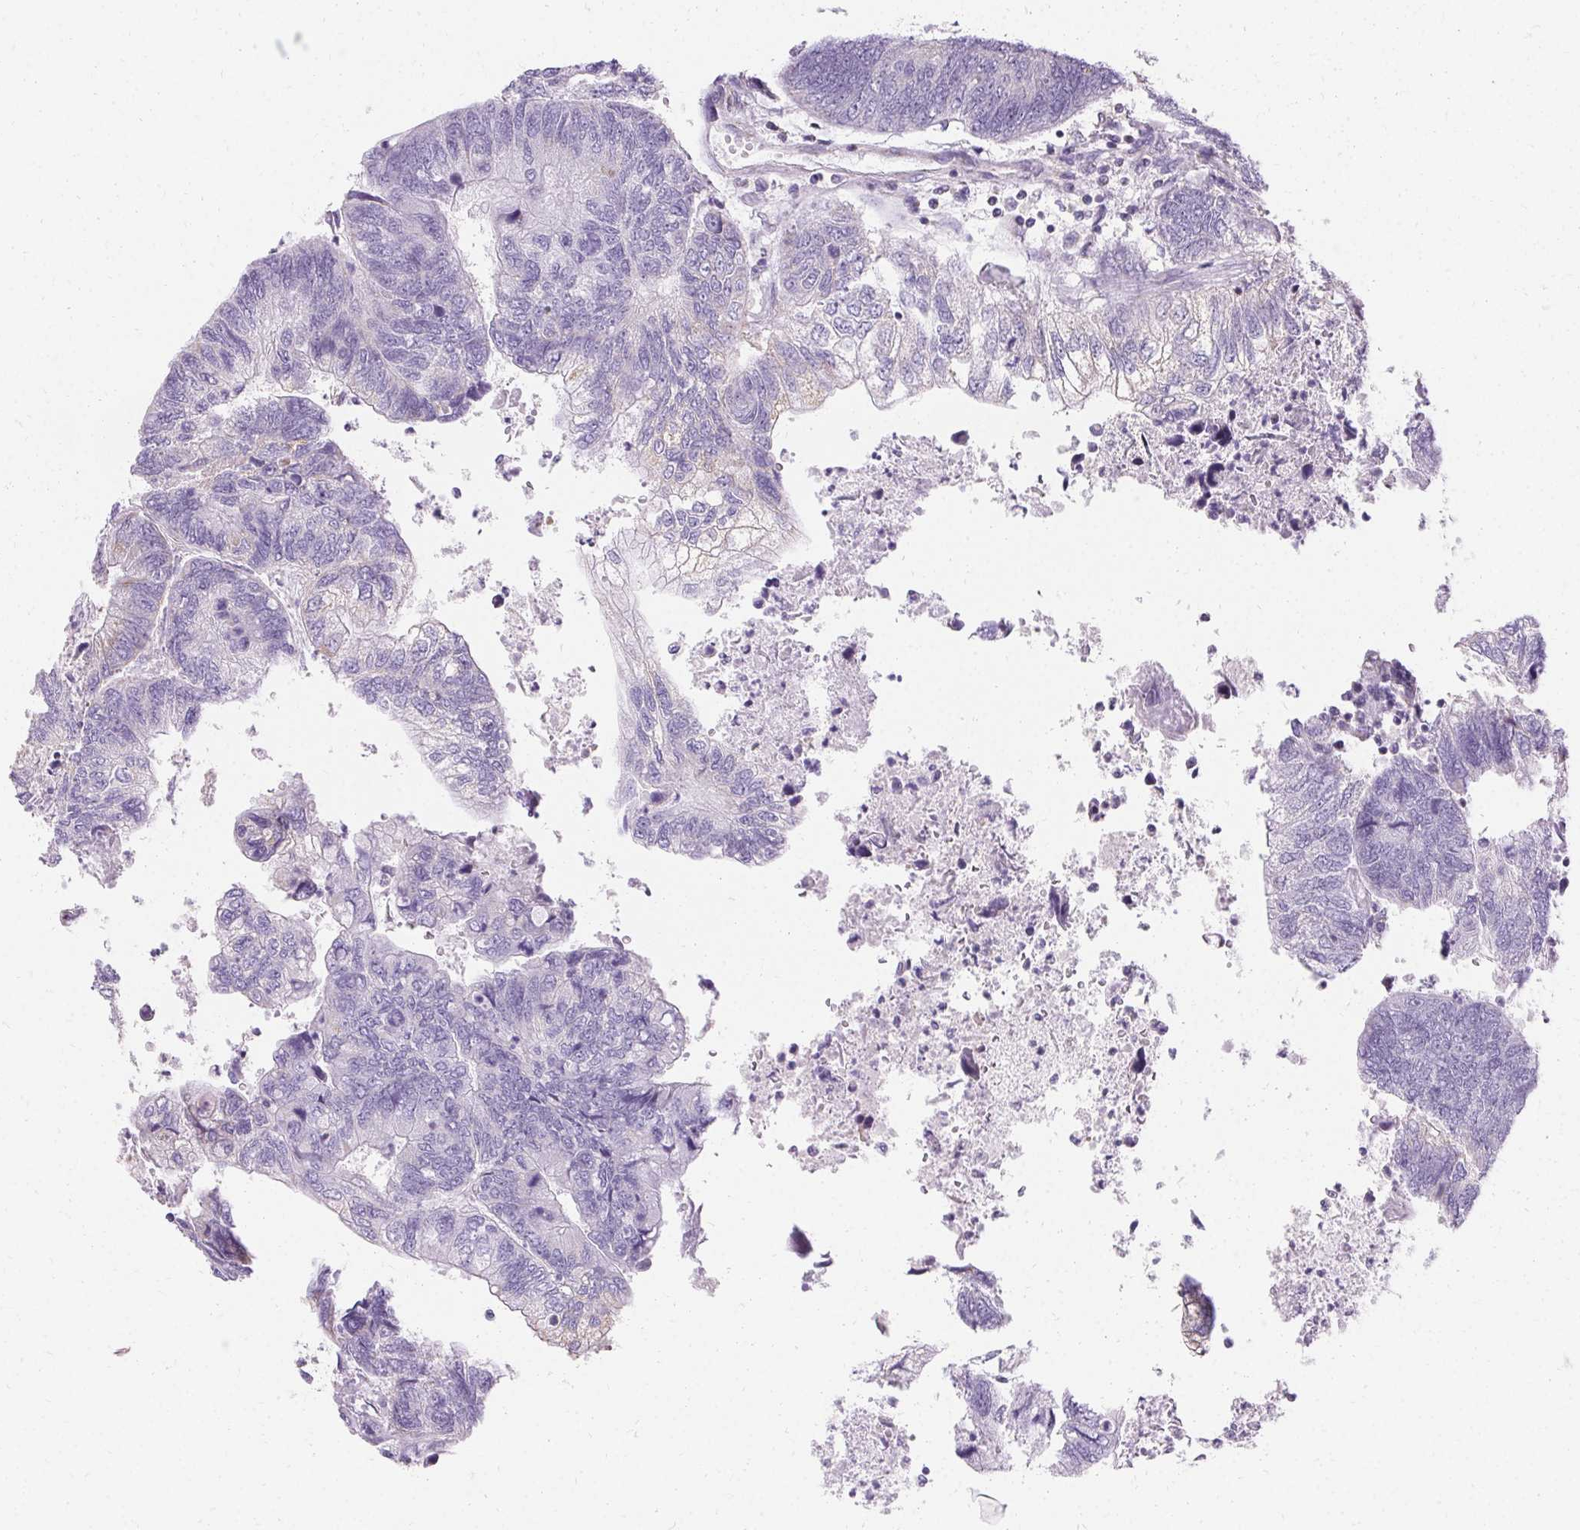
{"staining": {"intensity": "negative", "quantity": "none", "location": "none"}, "tissue": "colorectal cancer", "cell_type": "Tumor cells", "image_type": "cancer", "snomed": [{"axis": "morphology", "description": "Adenocarcinoma, NOS"}, {"axis": "topography", "description": "Colon"}], "caption": "Image shows no protein positivity in tumor cells of colorectal cancer (adenocarcinoma) tissue. Brightfield microscopy of IHC stained with DAB (brown) and hematoxylin (blue), captured at high magnification.", "gene": "ASGR2", "patient": {"sex": "female", "age": 67}}